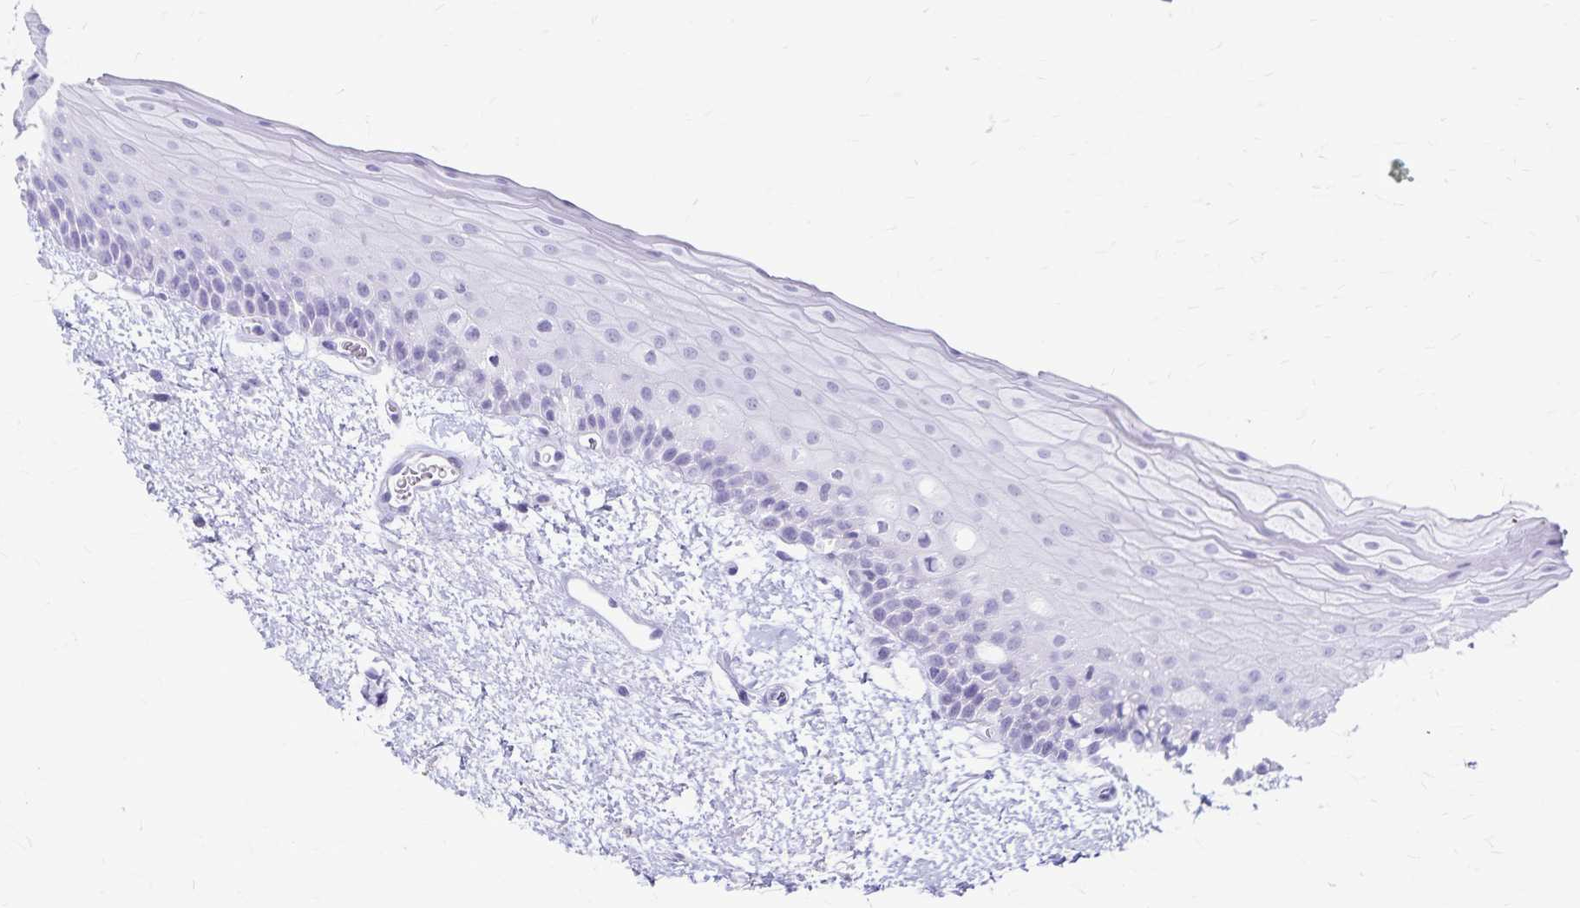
{"staining": {"intensity": "negative", "quantity": "none", "location": "none"}, "tissue": "oral mucosa", "cell_type": "Squamous epithelial cells", "image_type": "normal", "snomed": [{"axis": "morphology", "description": "Normal tissue, NOS"}, {"axis": "topography", "description": "Oral tissue"}], "caption": "This photomicrograph is of normal oral mucosa stained with immunohistochemistry (IHC) to label a protein in brown with the nuclei are counter-stained blue. There is no staining in squamous epithelial cells.", "gene": "GPBAR1", "patient": {"sex": "female", "age": 82}}